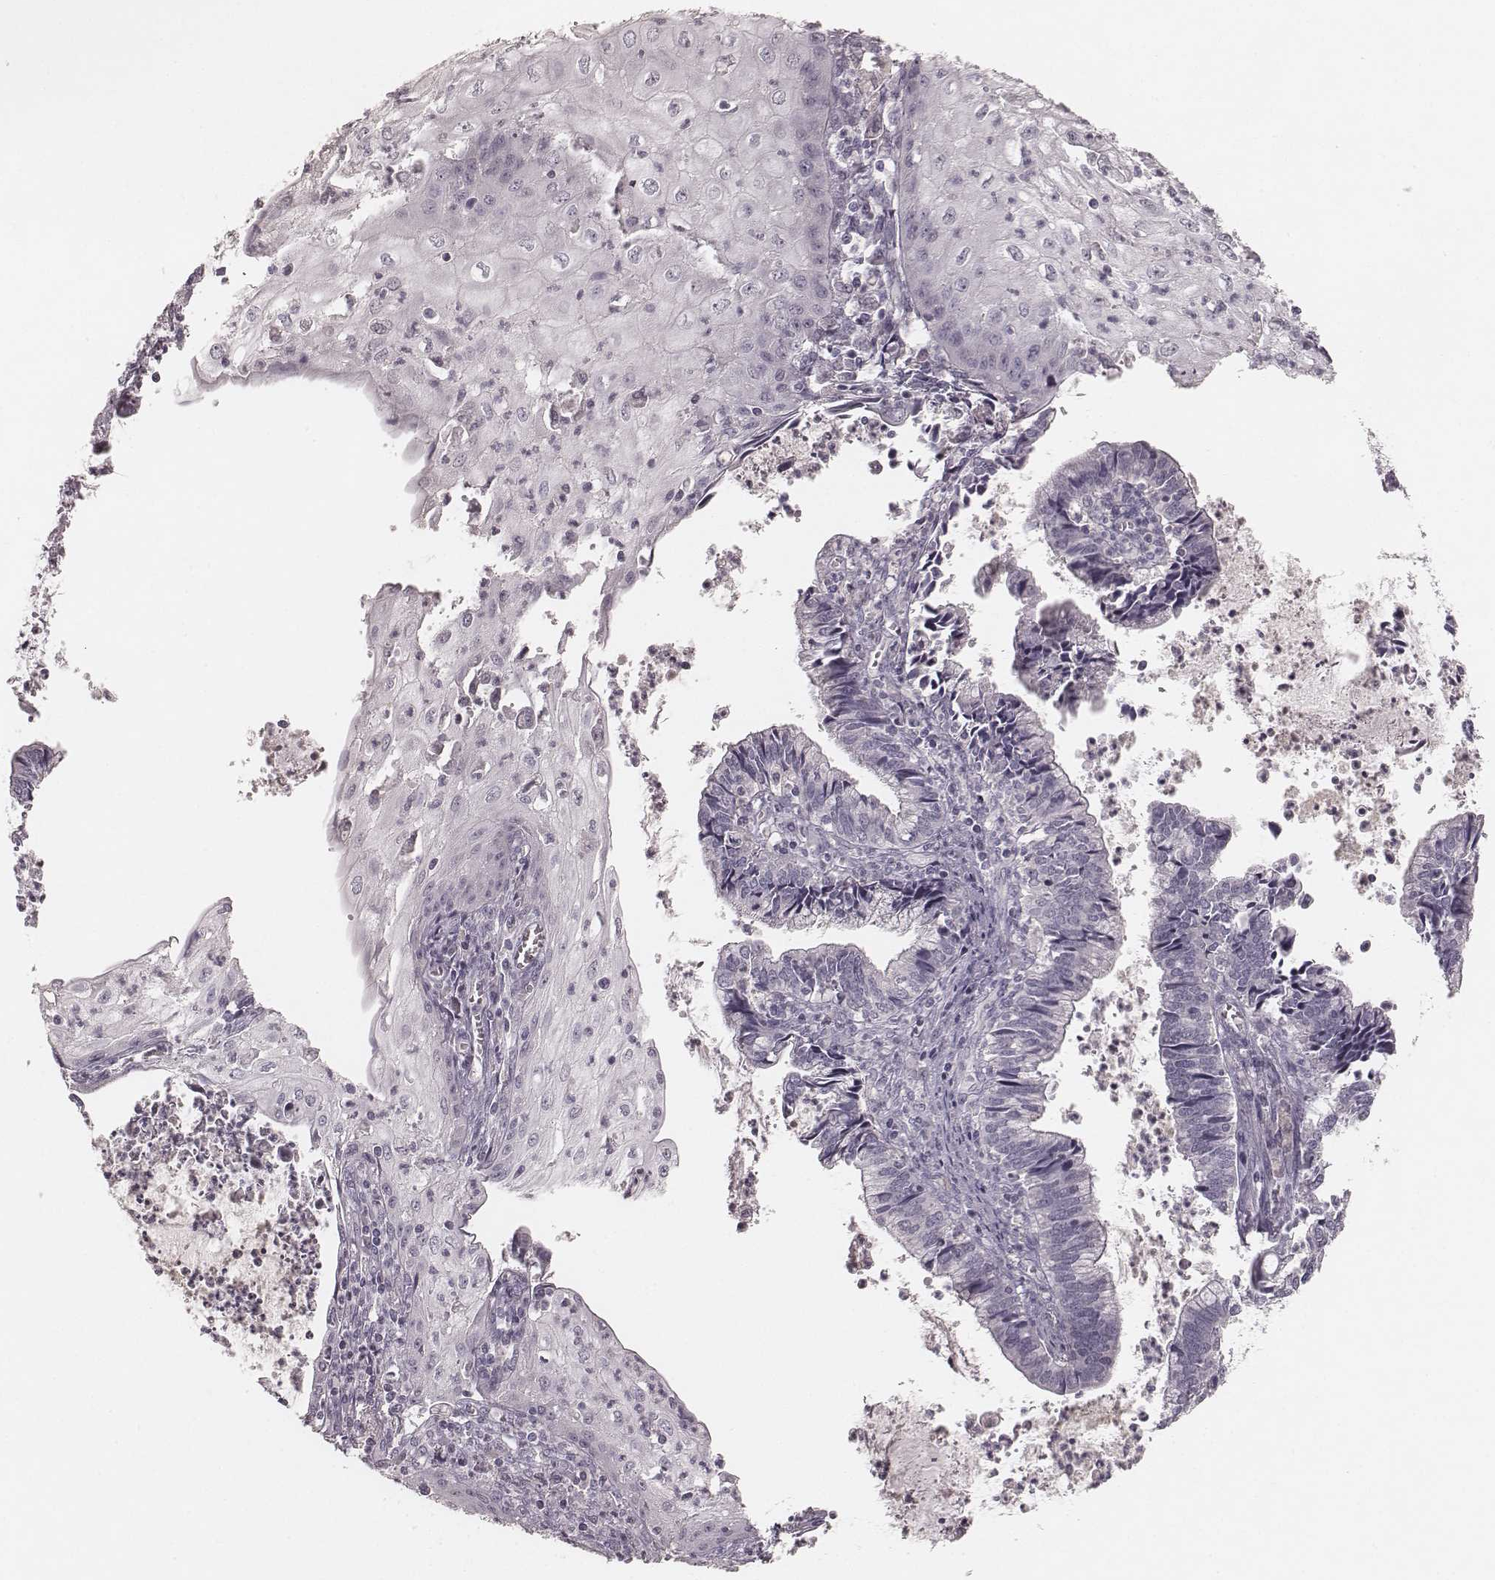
{"staining": {"intensity": "negative", "quantity": "none", "location": "none"}, "tissue": "cervical cancer", "cell_type": "Tumor cells", "image_type": "cancer", "snomed": [{"axis": "morphology", "description": "Adenocarcinoma, NOS"}, {"axis": "topography", "description": "Cervix"}], "caption": "Immunohistochemistry (IHC) micrograph of adenocarcinoma (cervical) stained for a protein (brown), which demonstrates no staining in tumor cells.", "gene": "SMIM24", "patient": {"sex": "female", "age": 42}}